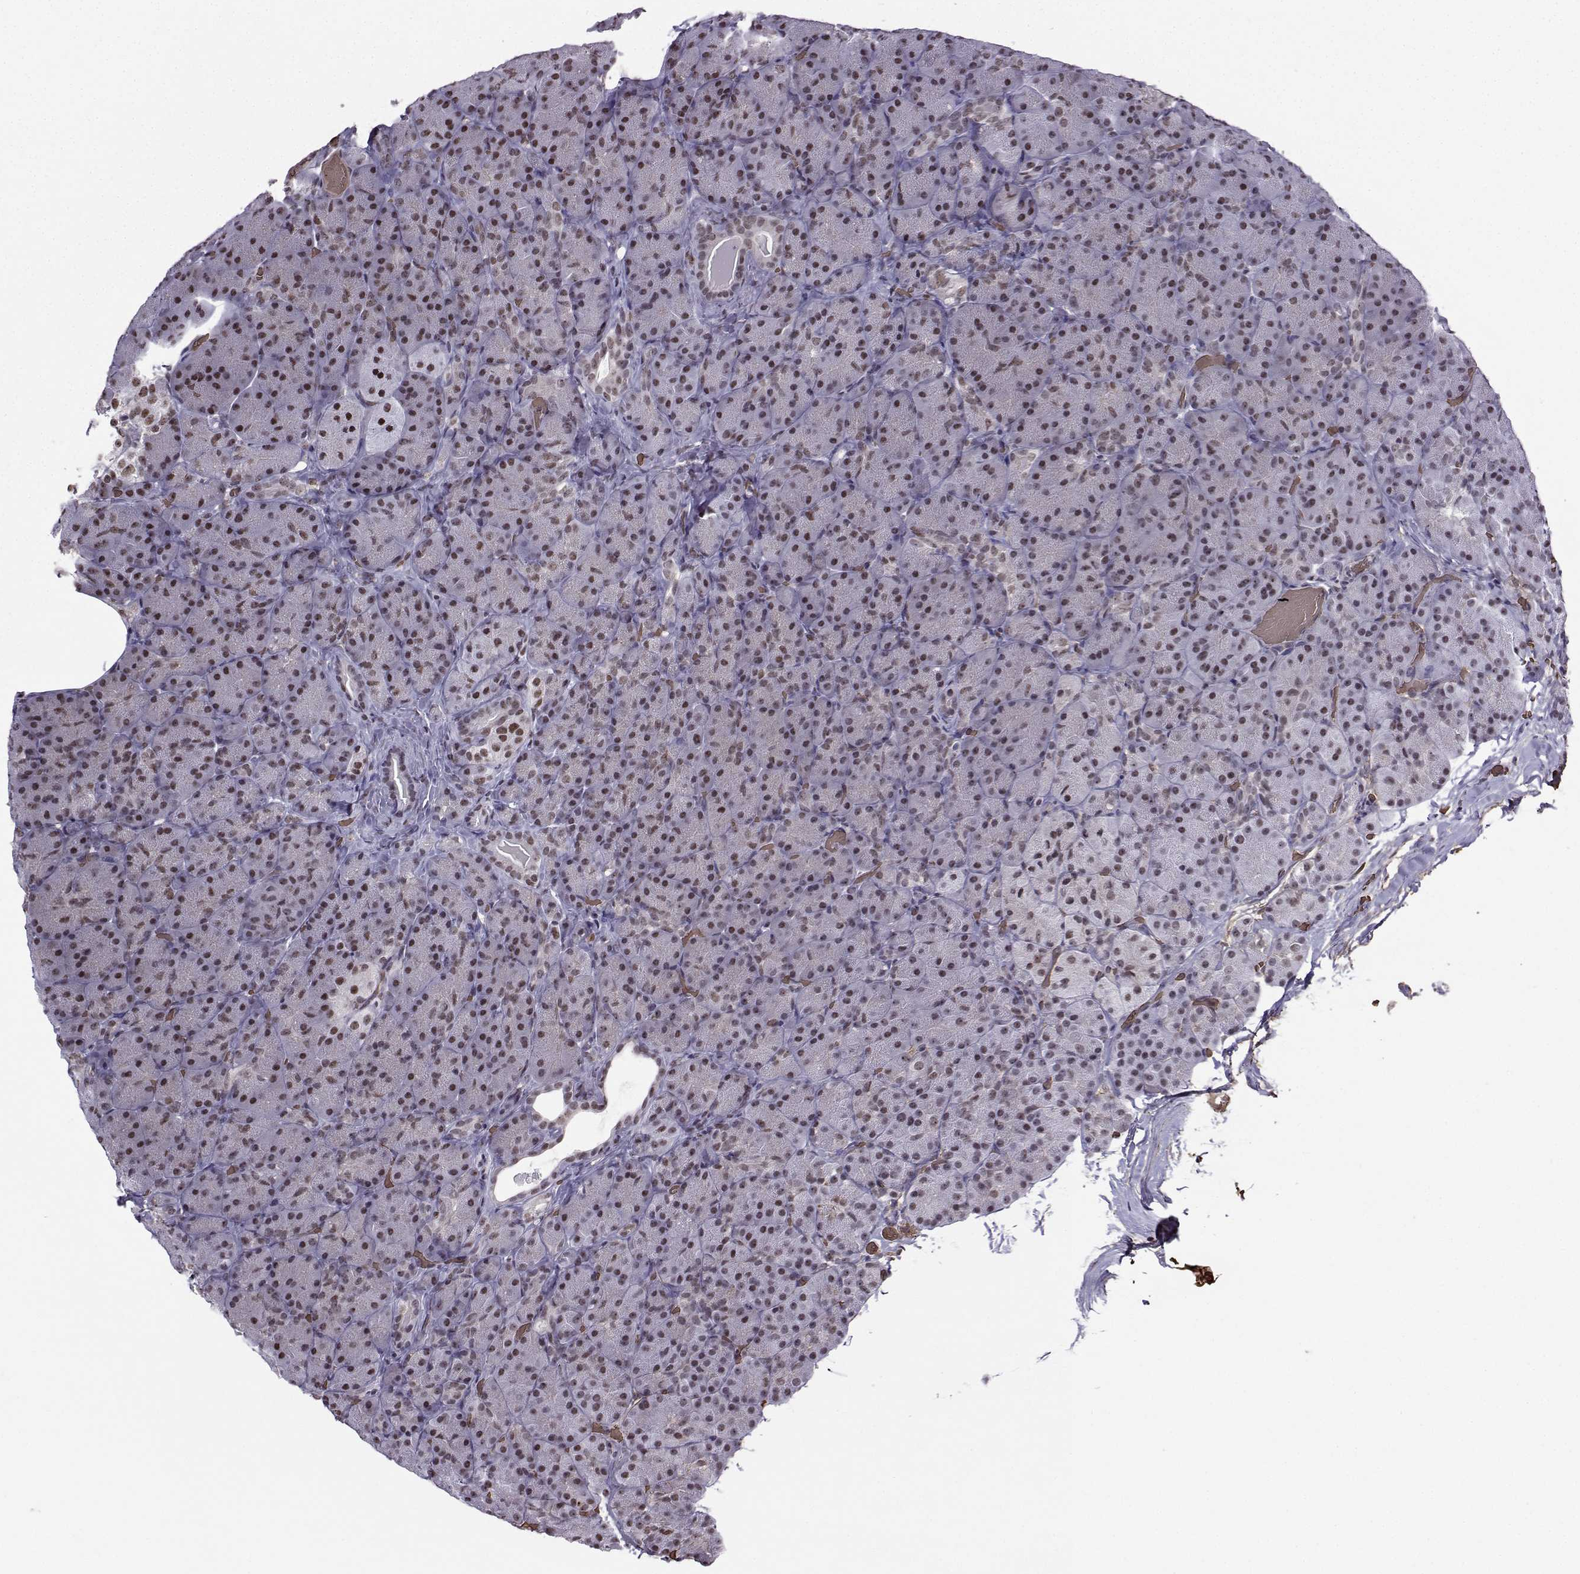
{"staining": {"intensity": "moderate", "quantity": "25%-75%", "location": "nuclear"}, "tissue": "pancreas", "cell_type": "Exocrine glandular cells", "image_type": "normal", "snomed": [{"axis": "morphology", "description": "Normal tissue, NOS"}, {"axis": "topography", "description": "Pancreas"}], "caption": "Protein analysis of benign pancreas exhibits moderate nuclear staining in about 25%-75% of exocrine glandular cells. (IHC, brightfield microscopy, high magnification).", "gene": "CCNK", "patient": {"sex": "male", "age": 57}}